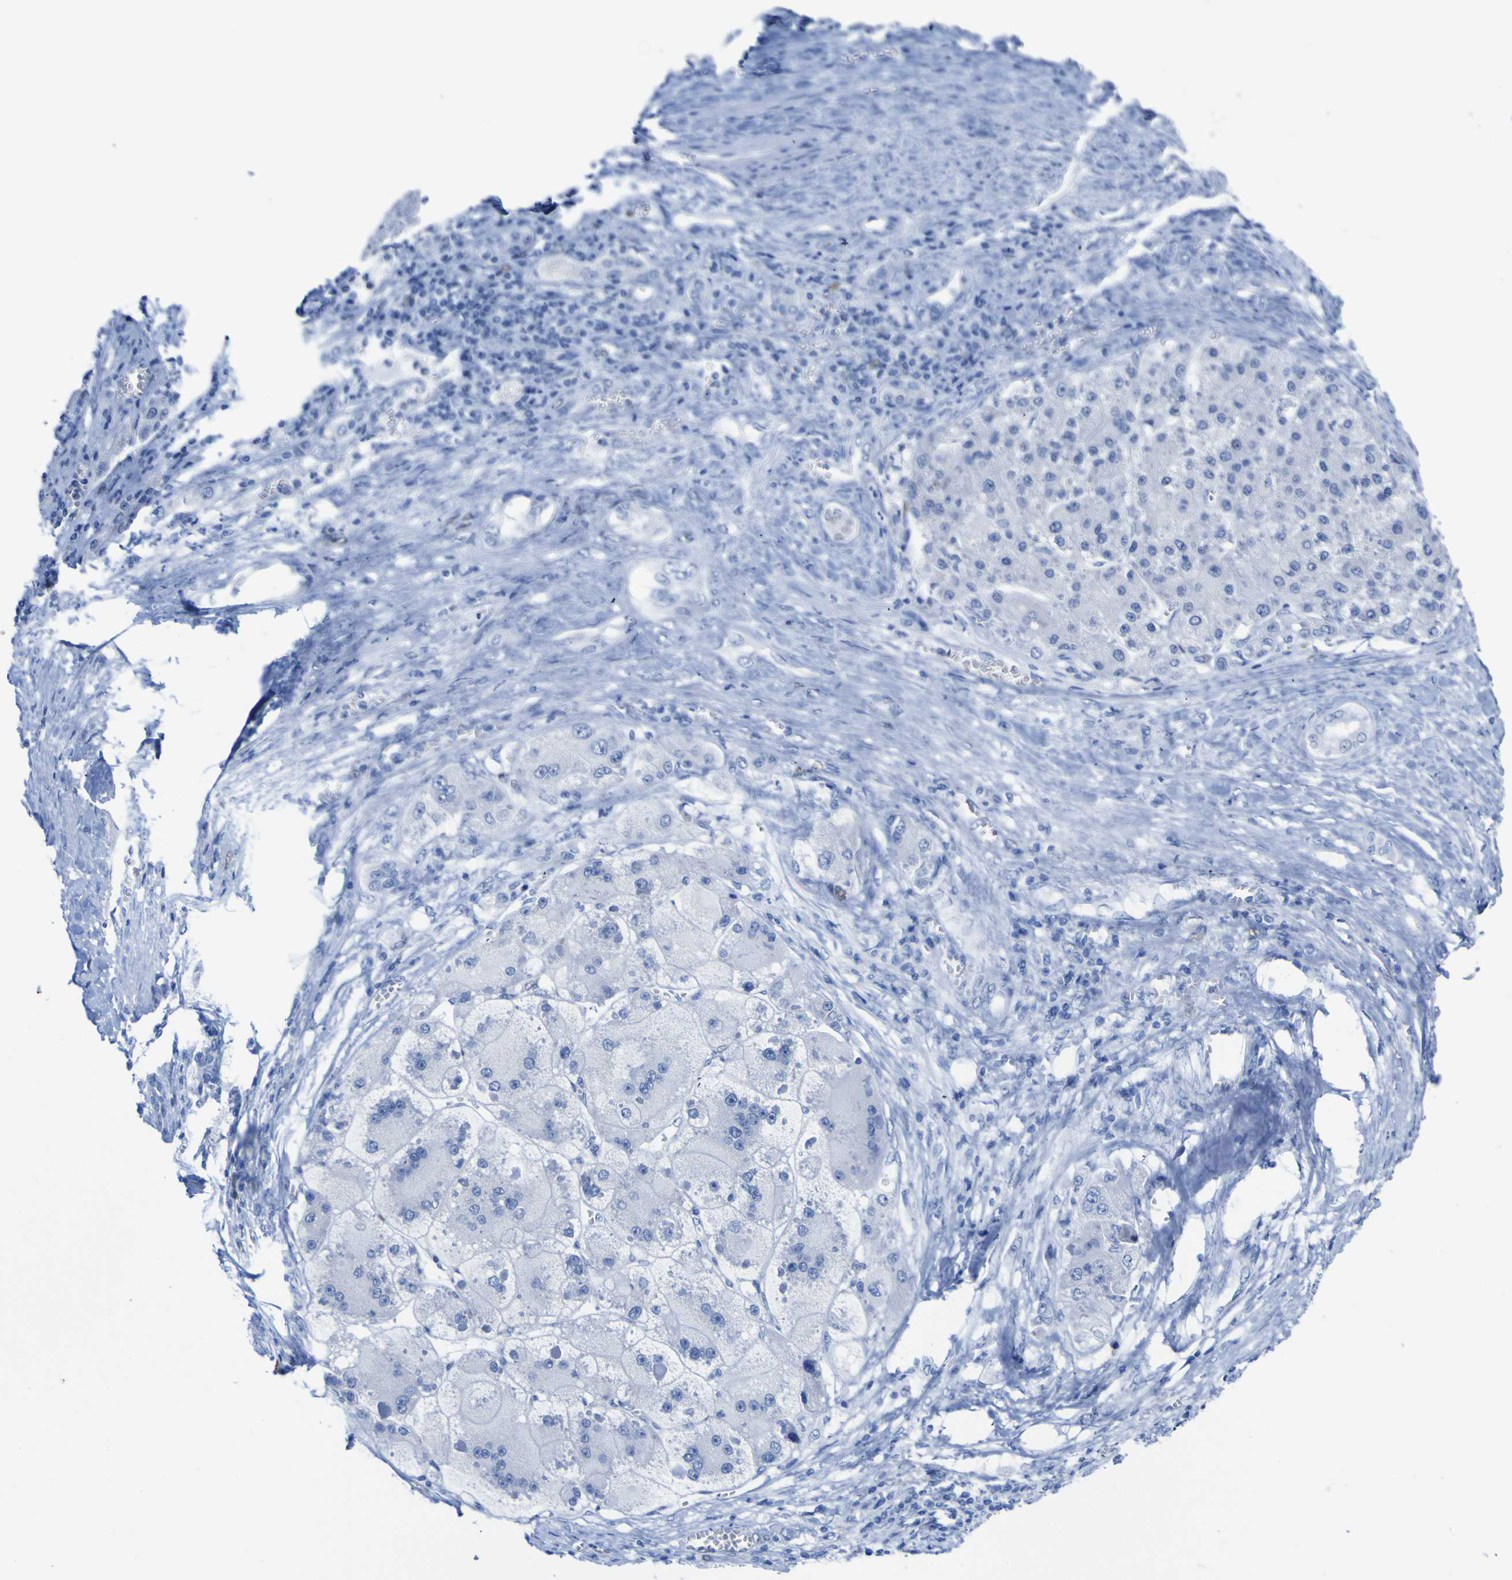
{"staining": {"intensity": "negative", "quantity": "none", "location": "none"}, "tissue": "liver cancer", "cell_type": "Tumor cells", "image_type": "cancer", "snomed": [{"axis": "morphology", "description": "Carcinoma, Hepatocellular, NOS"}, {"axis": "topography", "description": "Liver"}], "caption": "The IHC image has no significant expression in tumor cells of liver hepatocellular carcinoma tissue. (Immunohistochemistry (ihc), brightfield microscopy, high magnification).", "gene": "DACH1", "patient": {"sex": "female", "age": 73}}